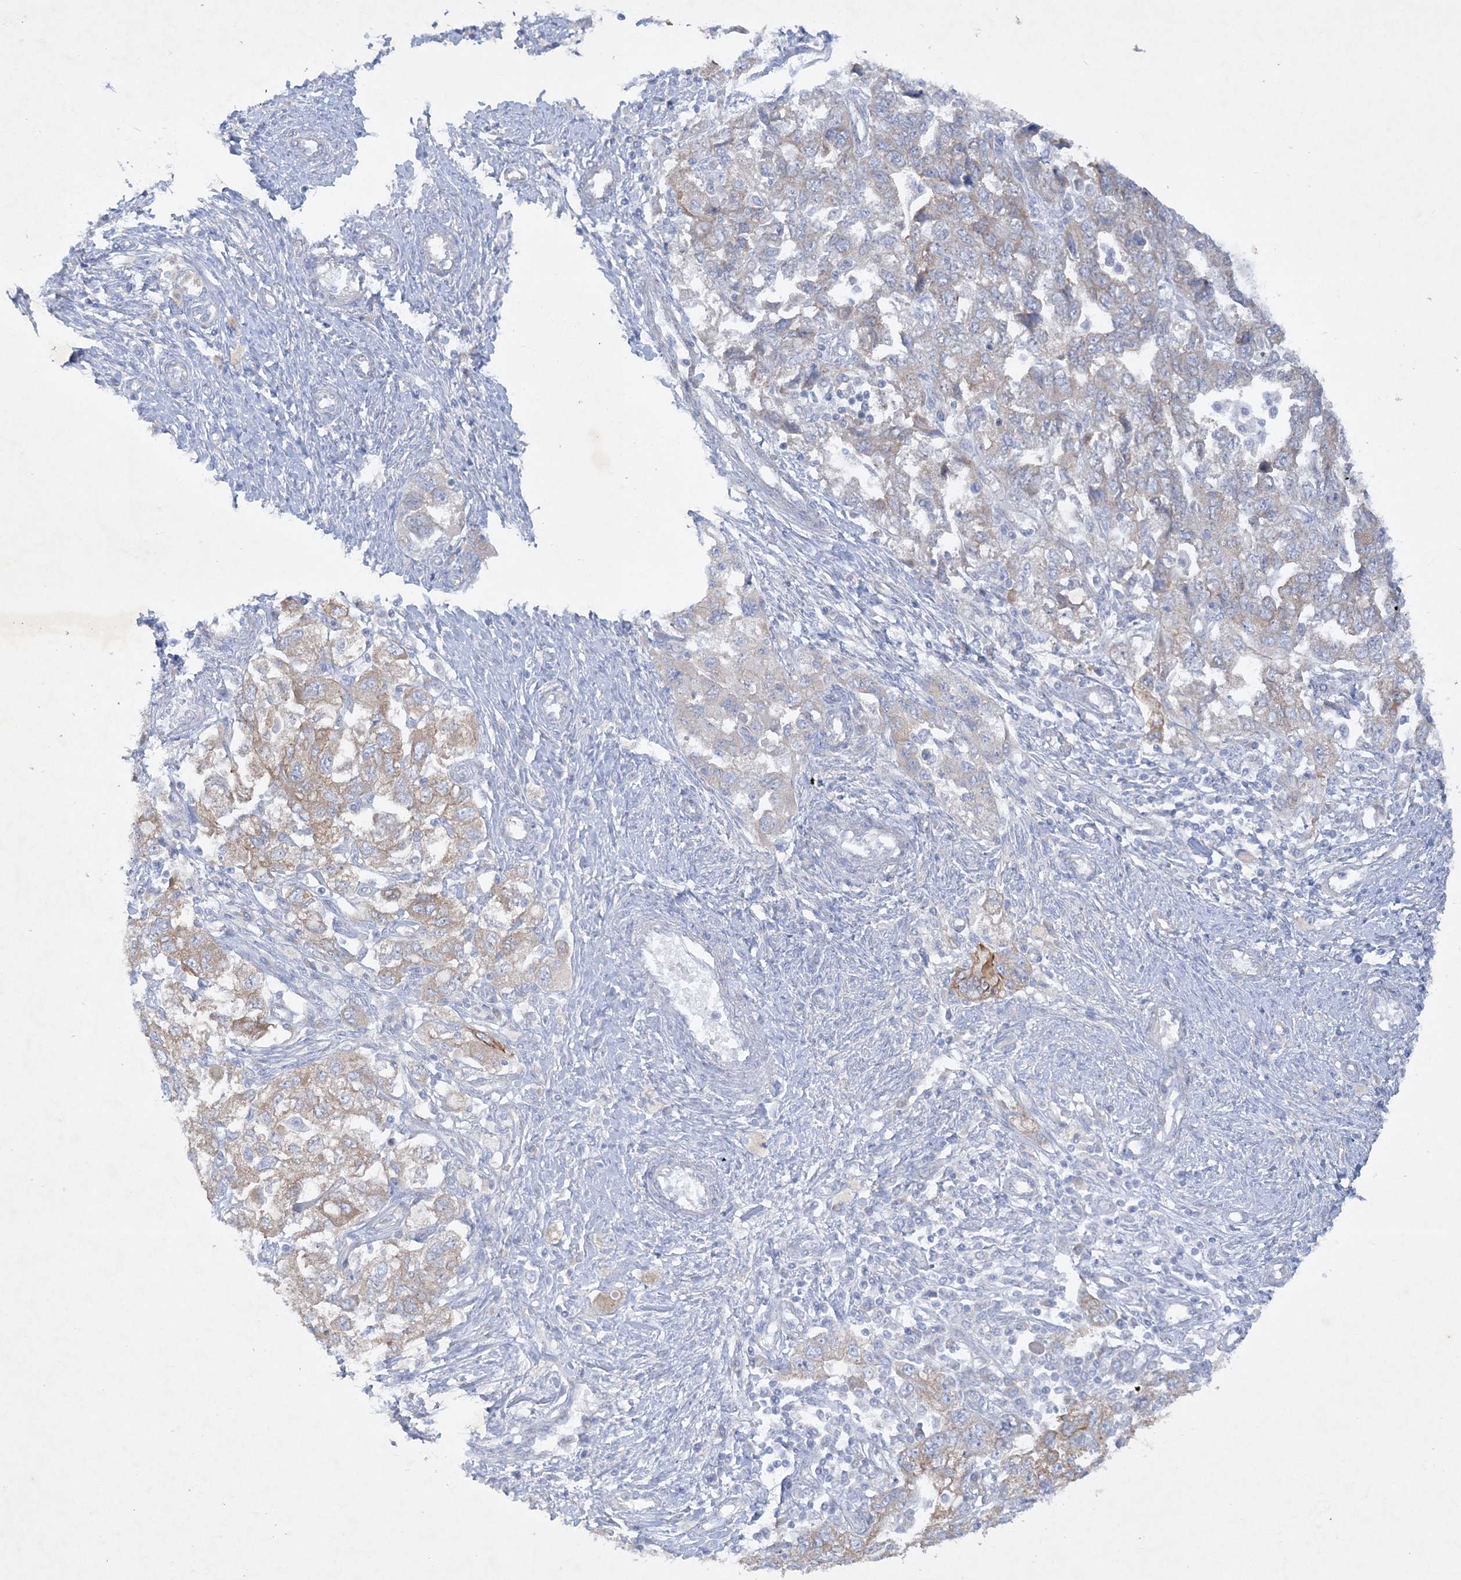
{"staining": {"intensity": "weak", "quantity": ">75%", "location": "cytoplasmic/membranous"}, "tissue": "ovarian cancer", "cell_type": "Tumor cells", "image_type": "cancer", "snomed": [{"axis": "morphology", "description": "Carcinoma, NOS"}, {"axis": "morphology", "description": "Cystadenocarcinoma, serous, NOS"}, {"axis": "topography", "description": "Ovary"}], "caption": "DAB immunohistochemical staining of serous cystadenocarcinoma (ovarian) exhibits weak cytoplasmic/membranous protein expression in about >75% of tumor cells. (brown staining indicates protein expression, while blue staining denotes nuclei).", "gene": "FARSB", "patient": {"sex": "female", "age": 69}}